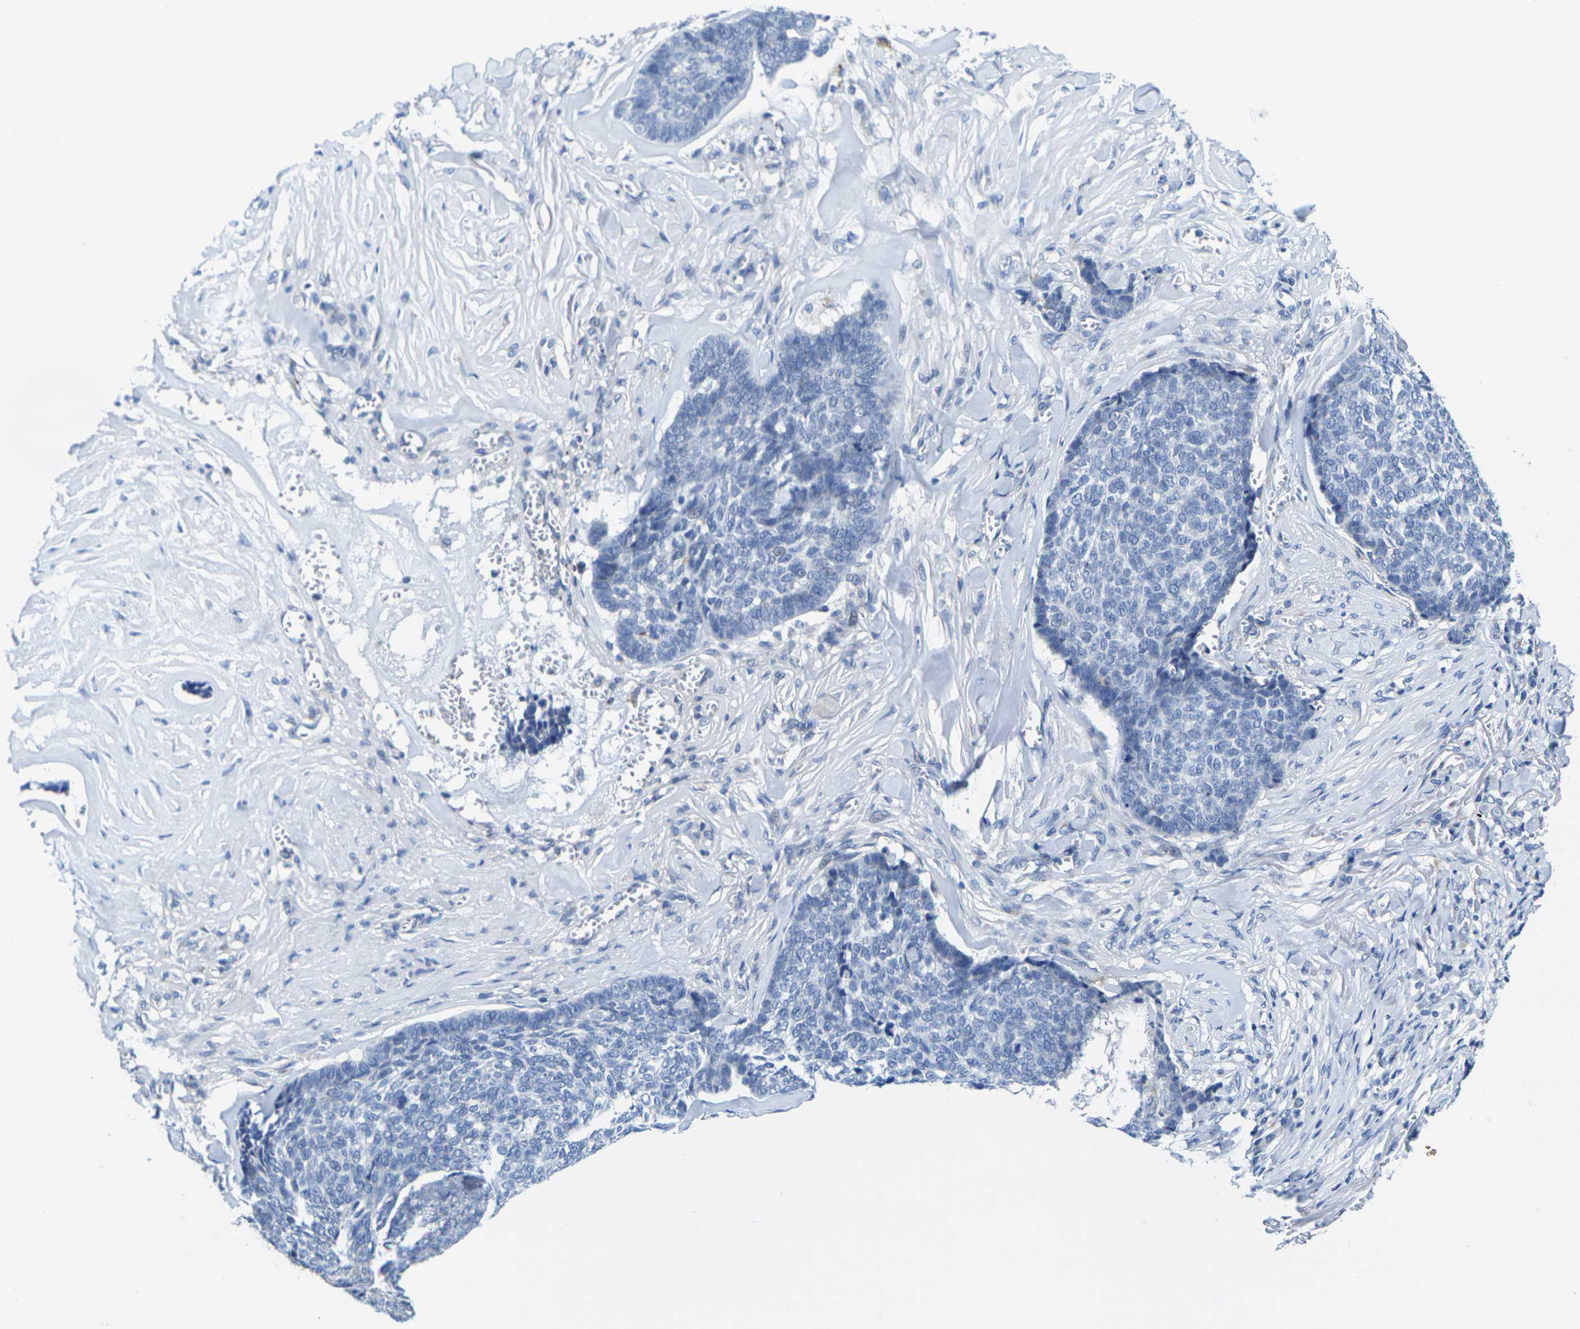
{"staining": {"intensity": "negative", "quantity": "none", "location": "none"}, "tissue": "skin cancer", "cell_type": "Tumor cells", "image_type": "cancer", "snomed": [{"axis": "morphology", "description": "Basal cell carcinoma"}, {"axis": "topography", "description": "Skin"}], "caption": "Tumor cells are negative for brown protein staining in skin cancer. (Brightfield microscopy of DAB immunohistochemistry at high magnification).", "gene": "CRK", "patient": {"sex": "male", "age": 84}}